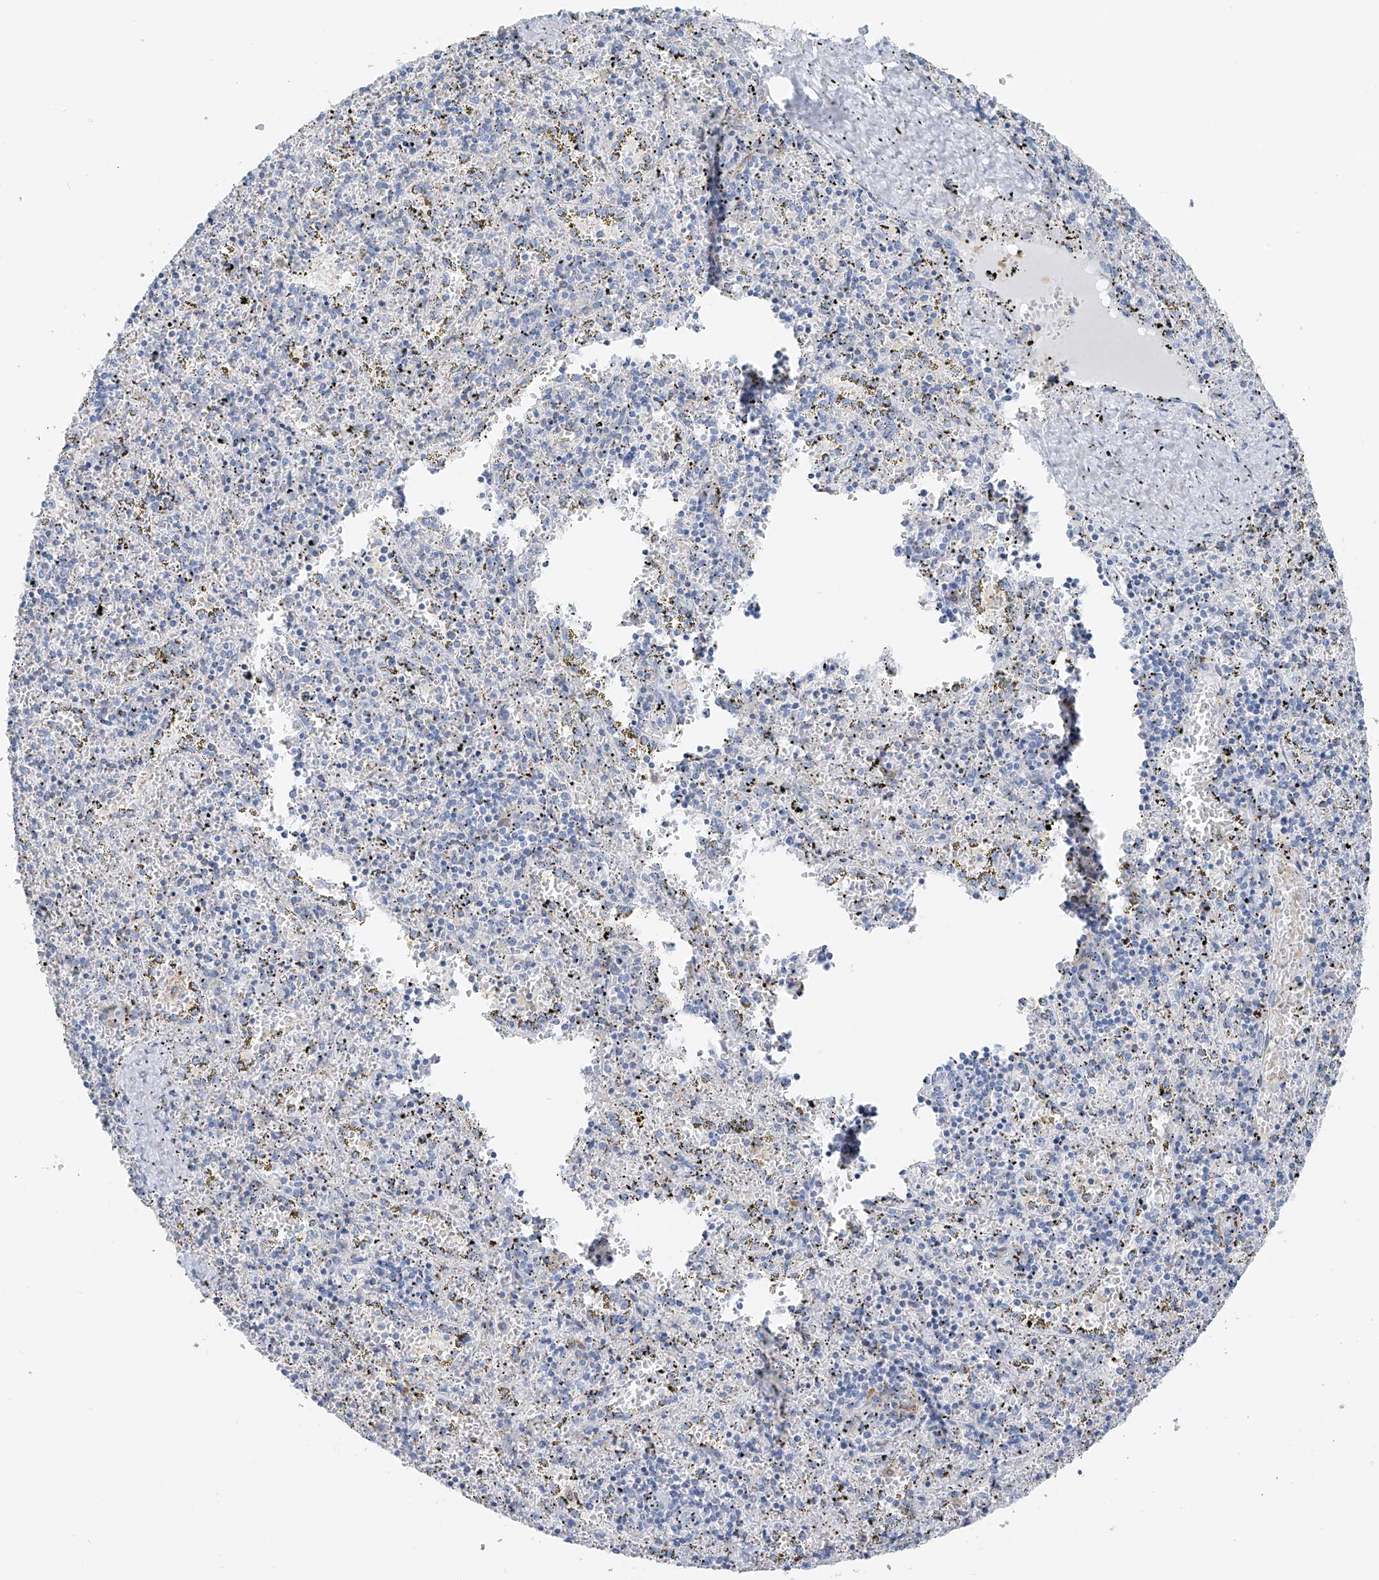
{"staining": {"intensity": "negative", "quantity": "none", "location": "none"}, "tissue": "spleen", "cell_type": "Cells in red pulp", "image_type": "normal", "snomed": [{"axis": "morphology", "description": "Normal tissue, NOS"}, {"axis": "topography", "description": "Spleen"}], "caption": "An image of human spleen is negative for staining in cells in red pulp.", "gene": "POMGNT2", "patient": {"sex": "male", "age": 11}}